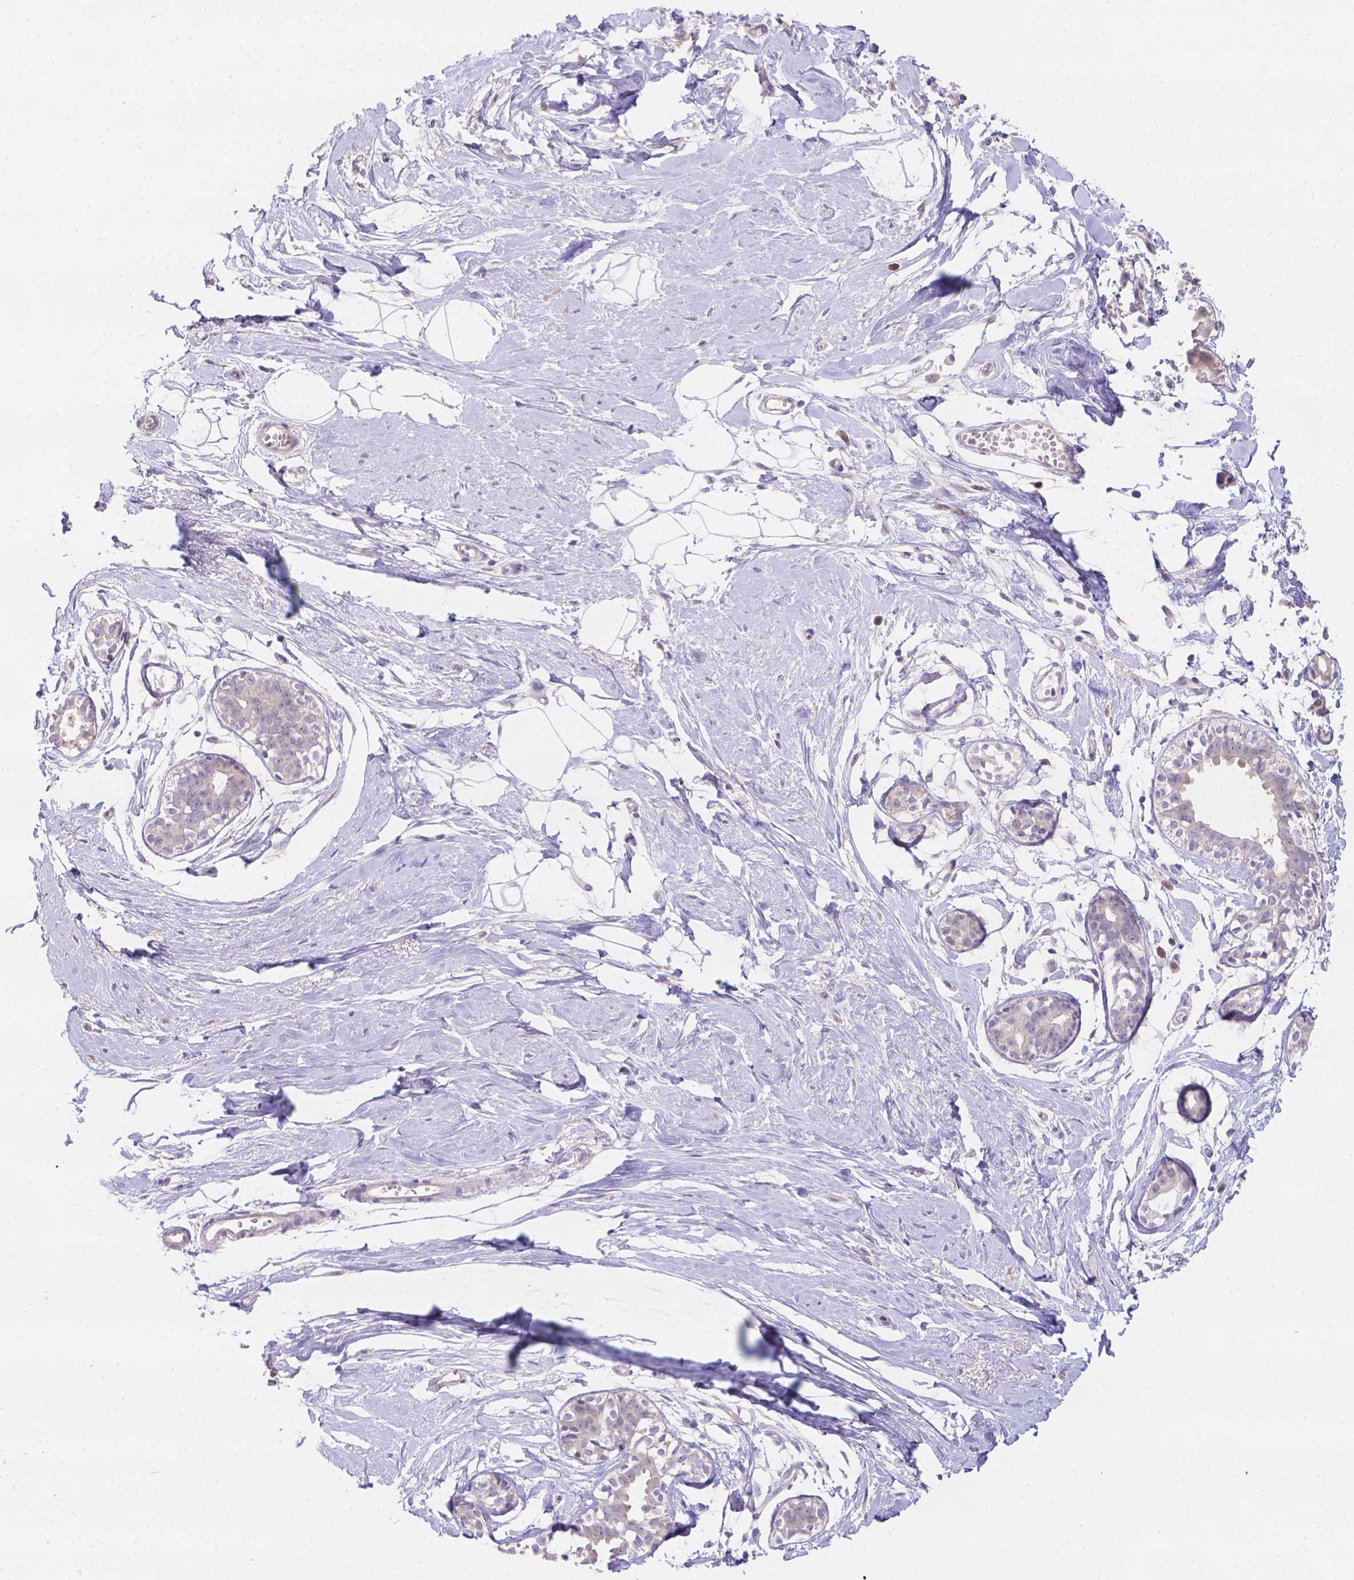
{"staining": {"intensity": "negative", "quantity": "none", "location": "none"}, "tissue": "breast", "cell_type": "Adipocytes", "image_type": "normal", "snomed": [{"axis": "morphology", "description": "Normal tissue, NOS"}, {"axis": "topography", "description": "Breast"}], "caption": "High power microscopy photomicrograph of an immunohistochemistry (IHC) micrograph of normal breast, revealing no significant staining in adipocytes. Nuclei are stained in blue.", "gene": "CD96", "patient": {"sex": "female", "age": 49}}